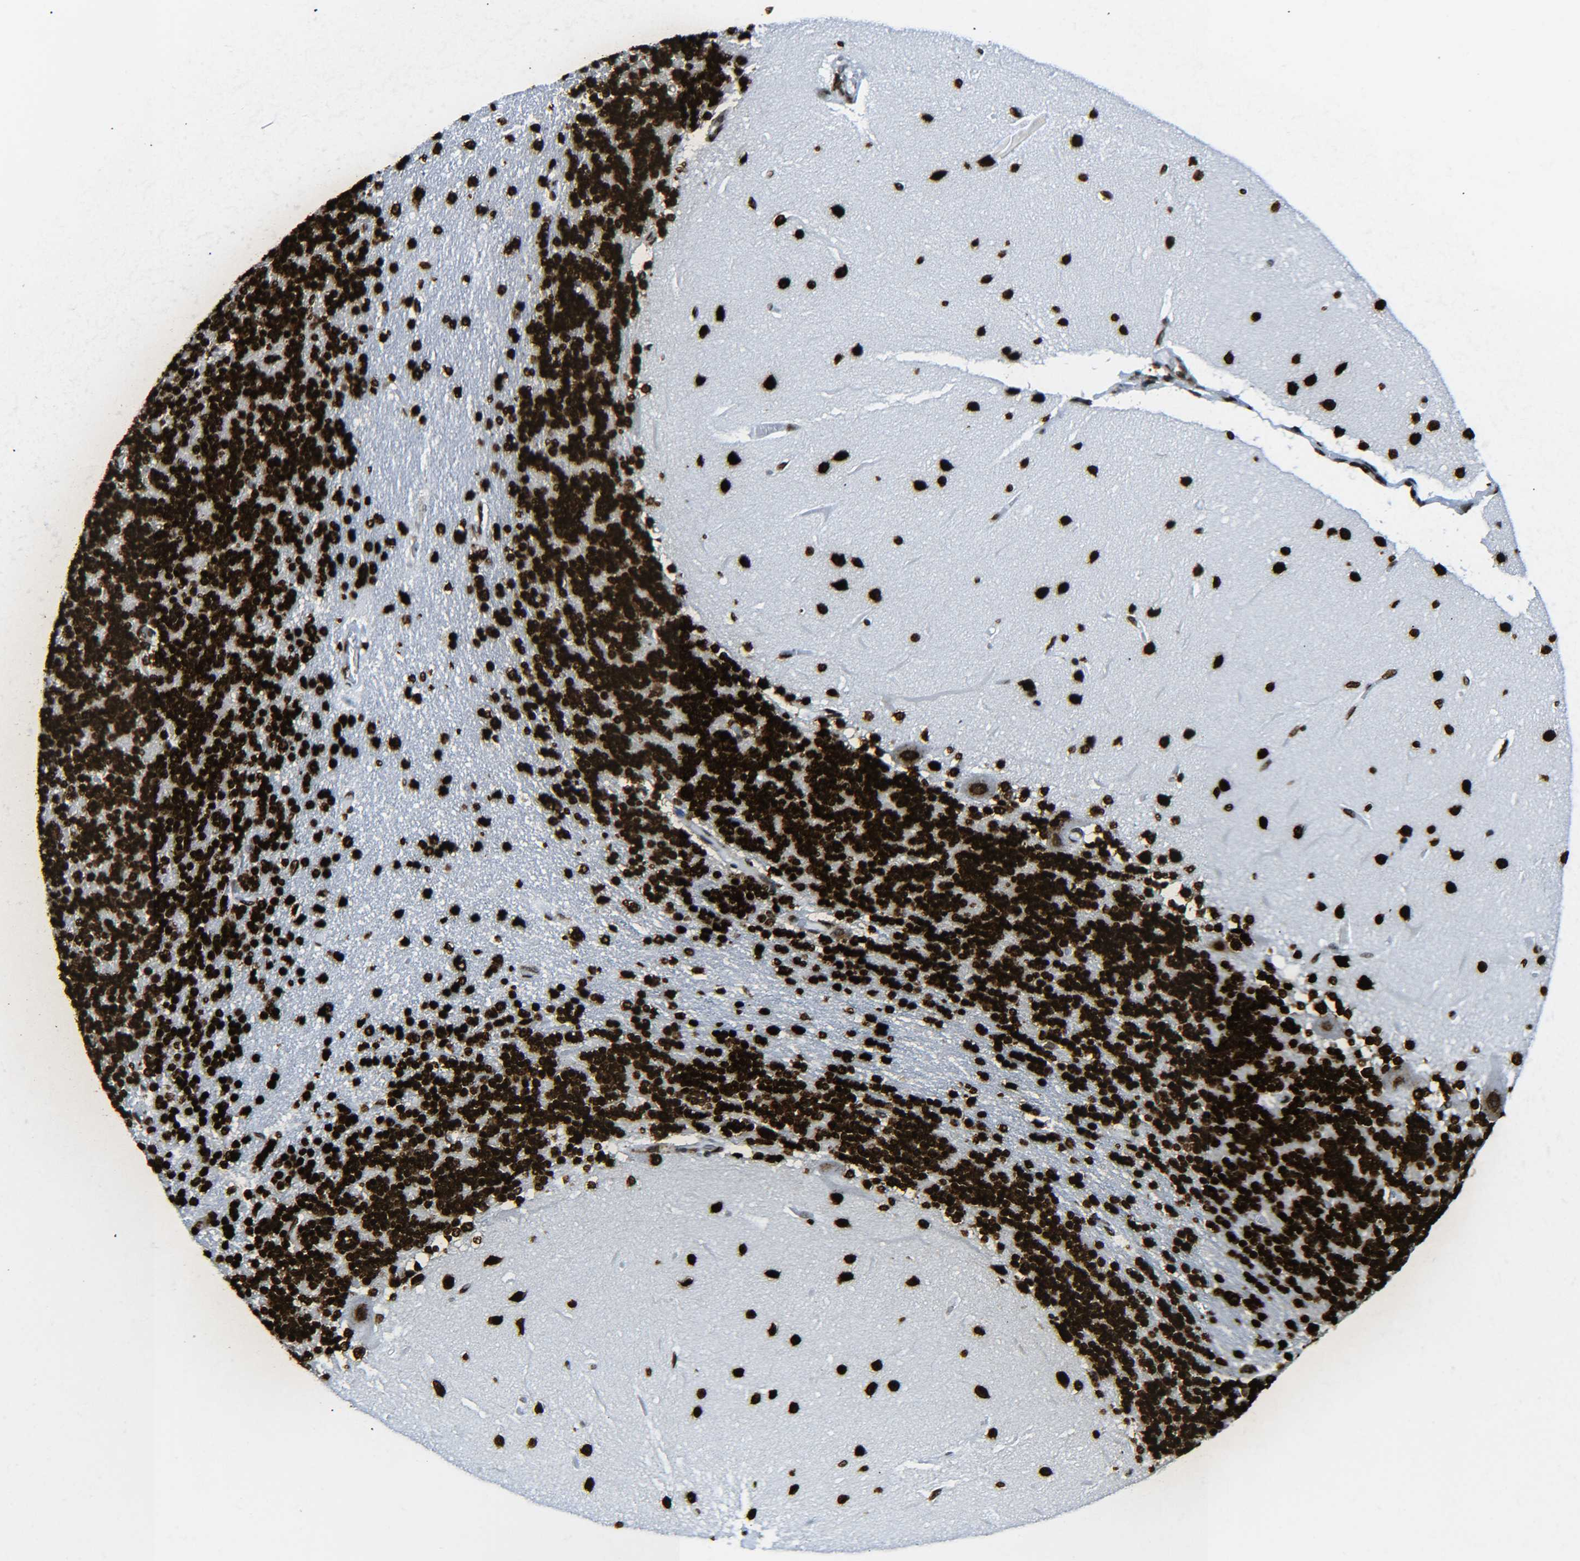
{"staining": {"intensity": "strong", "quantity": ">75%", "location": "nuclear"}, "tissue": "cerebellum", "cell_type": "Cells in granular layer", "image_type": "normal", "snomed": [{"axis": "morphology", "description": "Normal tissue, NOS"}, {"axis": "topography", "description": "Cerebellum"}], "caption": "High-power microscopy captured an immunohistochemistry histopathology image of benign cerebellum, revealing strong nuclear expression in approximately >75% of cells in granular layer.", "gene": "H2AX", "patient": {"sex": "female", "age": 54}}